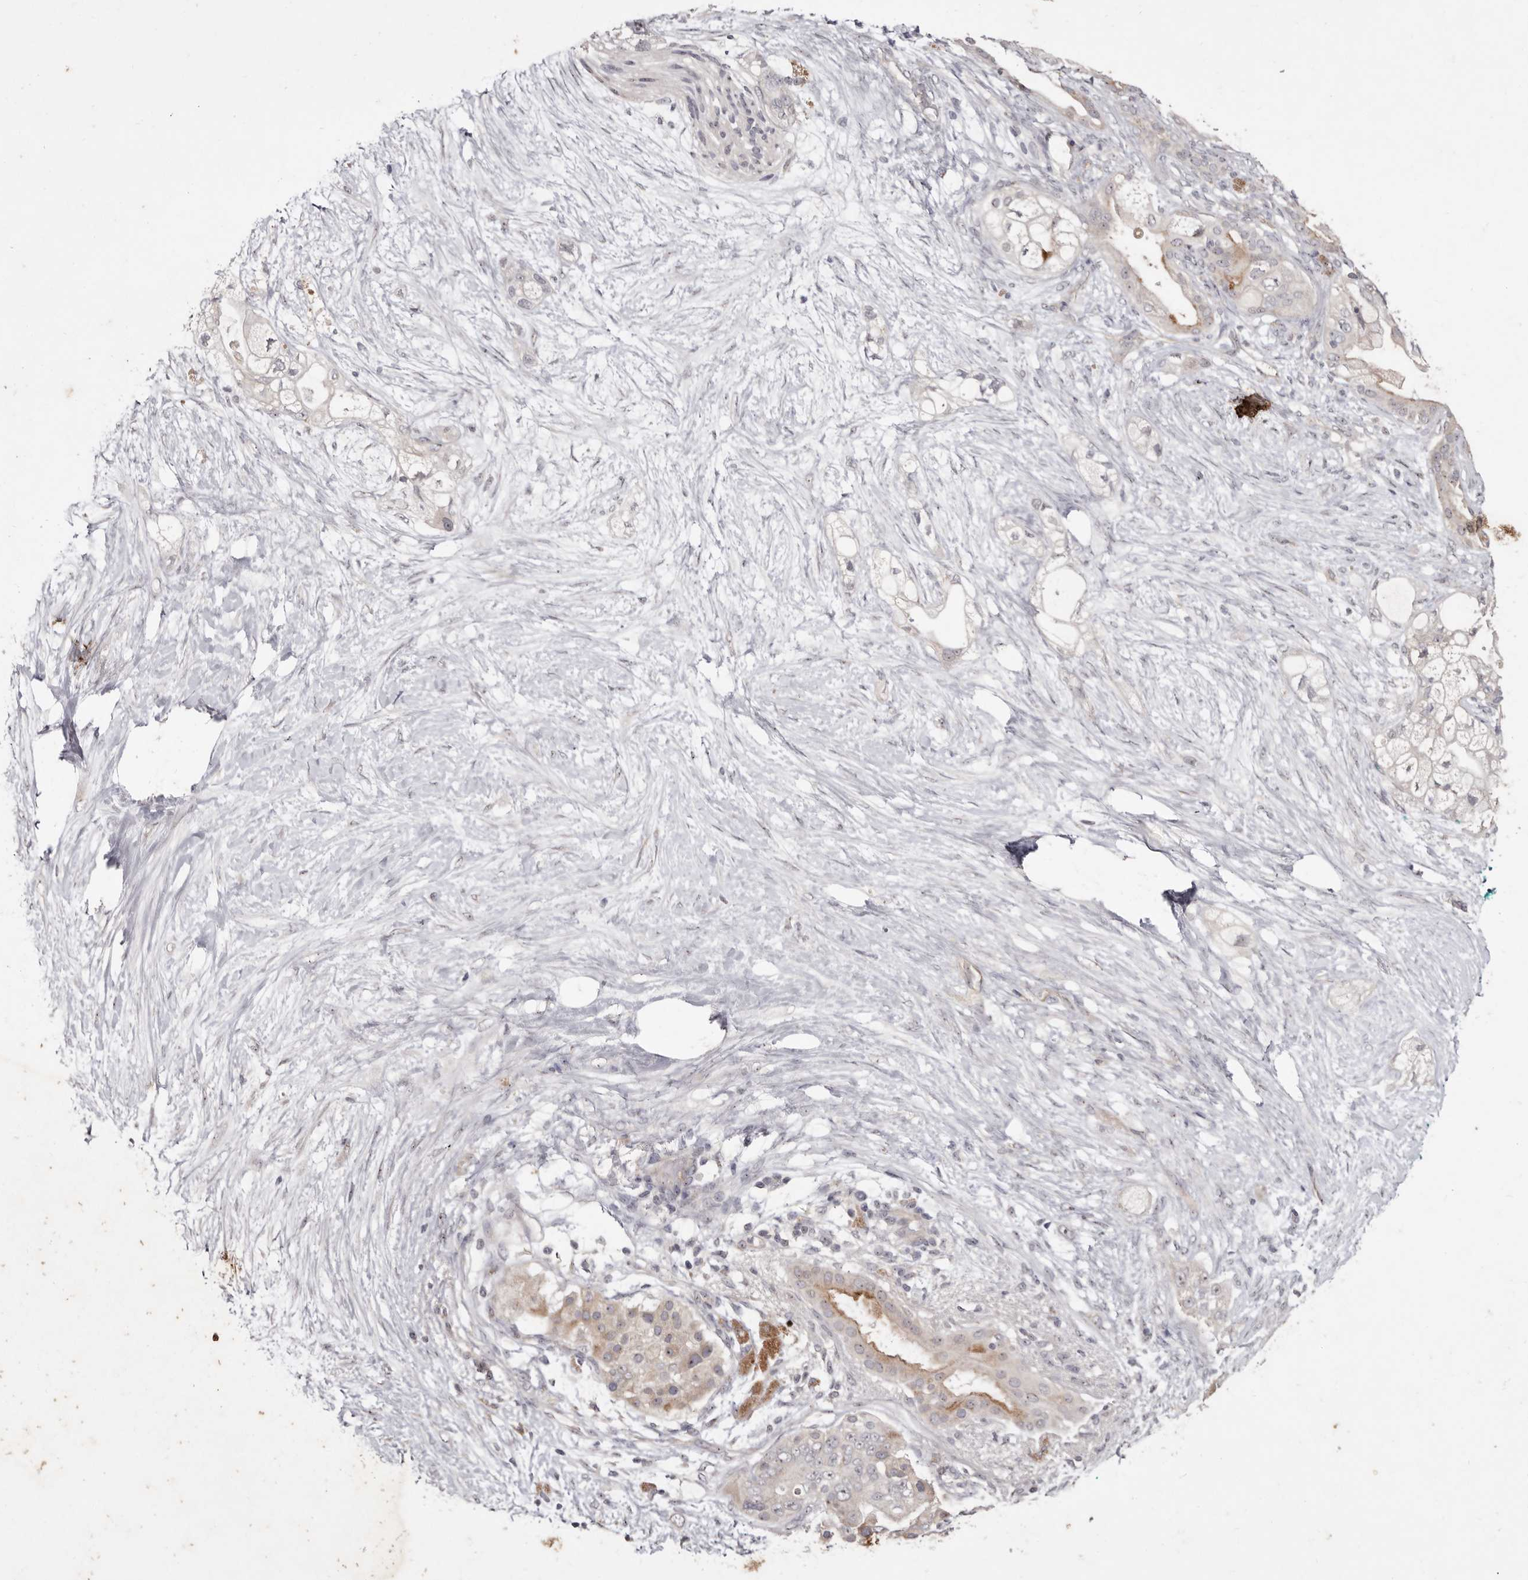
{"staining": {"intensity": "moderate", "quantity": "<25%", "location": "cytoplasmic/membranous,nuclear"}, "tissue": "pancreatic cancer", "cell_type": "Tumor cells", "image_type": "cancer", "snomed": [{"axis": "morphology", "description": "Adenocarcinoma, NOS"}, {"axis": "topography", "description": "Pancreas"}], "caption": "This photomicrograph reveals immunohistochemistry (IHC) staining of pancreatic cancer, with low moderate cytoplasmic/membranous and nuclear expression in about <25% of tumor cells.", "gene": "FLAD1", "patient": {"sex": "male", "age": 53}}